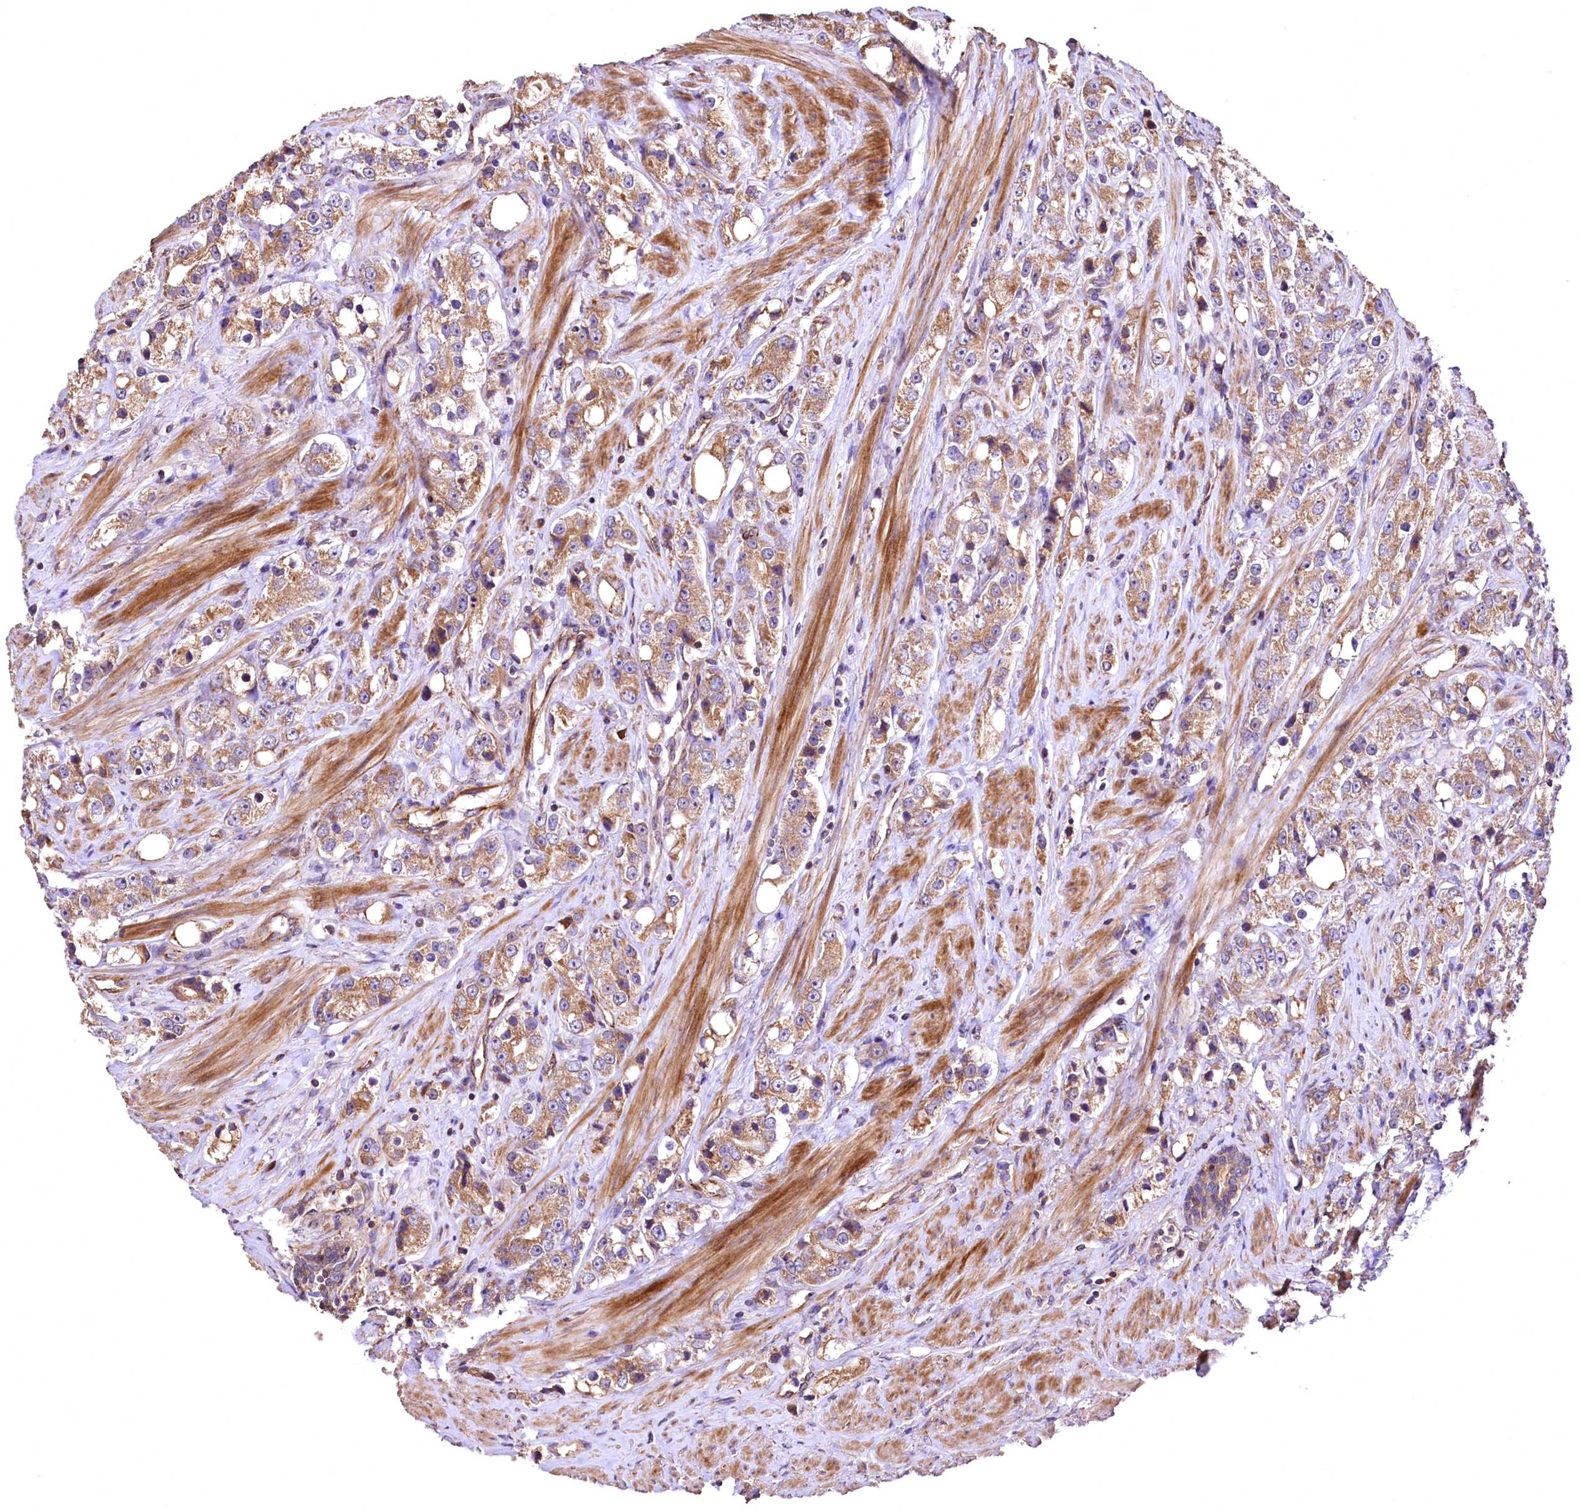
{"staining": {"intensity": "moderate", "quantity": ">75%", "location": "cytoplasmic/membranous"}, "tissue": "prostate cancer", "cell_type": "Tumor cells", "image_type": "cancer", "snomed": [{"axis": "morphology", "description": "Adenocarcinoma, NOS"}, {"axis": "topography", "description": "Prostate"}], "caption": "Adenocarcinoma (prostate) tissue exhibits moderate cytoplasmic/membranous positivity in about >75% of tumor cells (DAB IHC with brightfield microscopy, high magnification).", "gene": "RASSF1", "patient": {"sex": "male", "age": 79}}